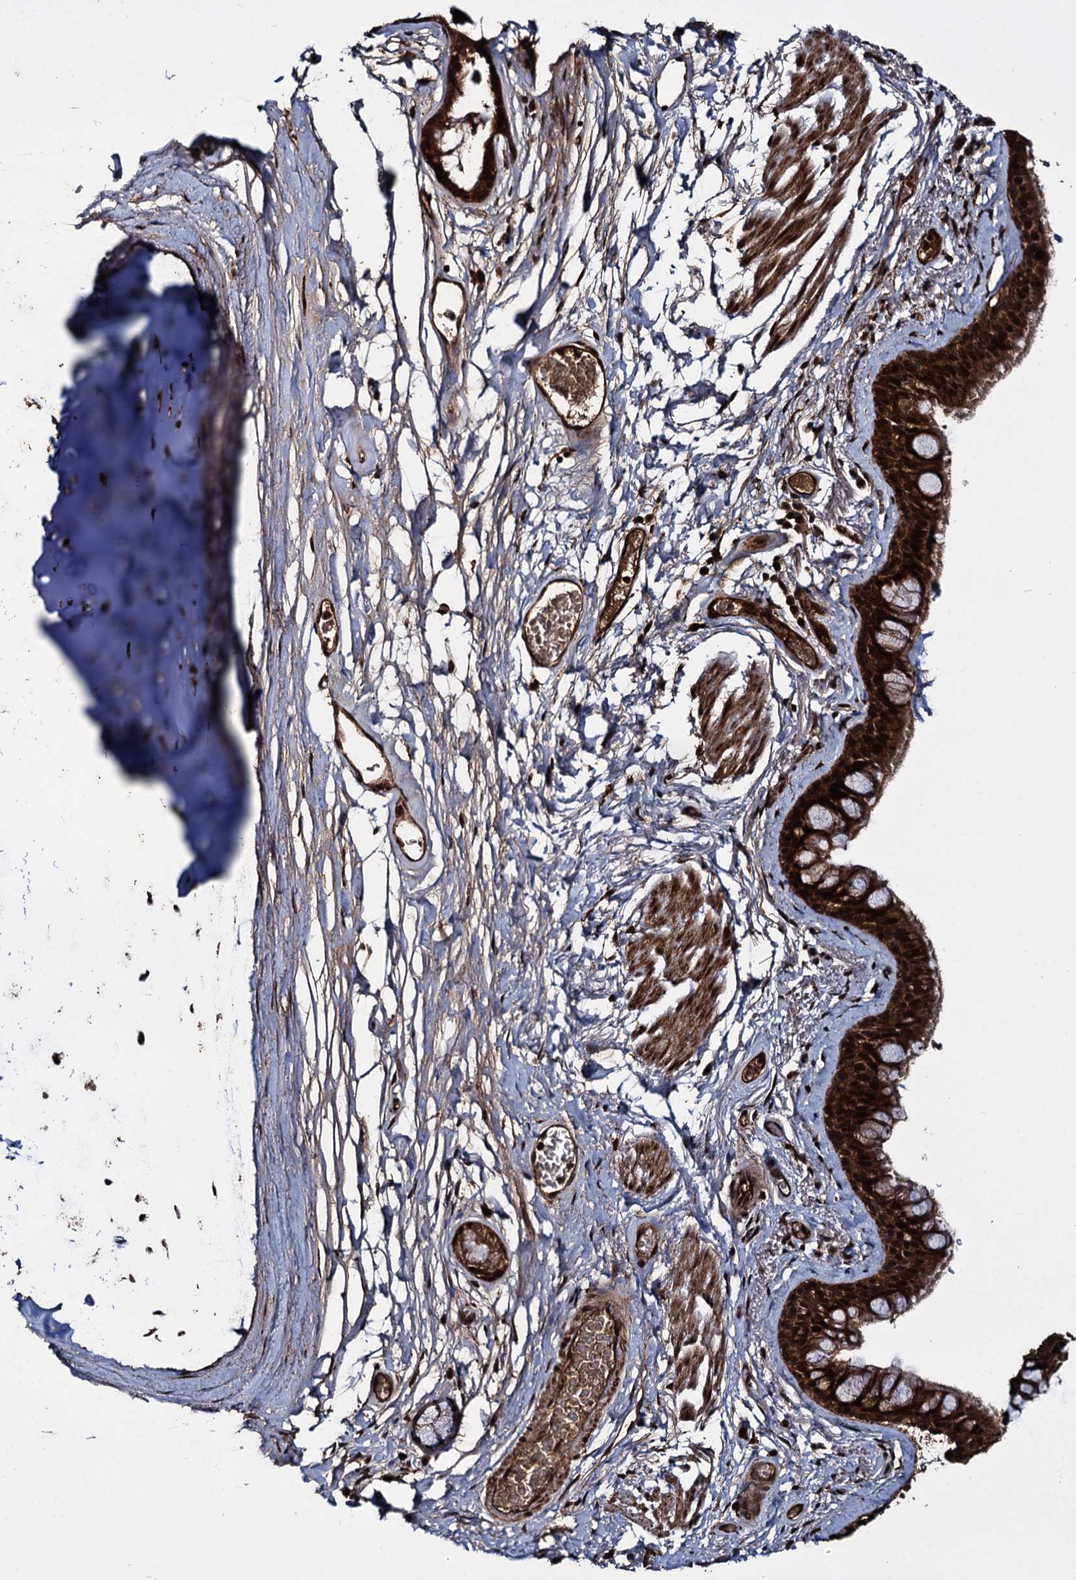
{"staining": {"intensity": "strong", "quantity": ">75%", "location": "cytoplasmic/membranous,nuclear"}, "tissue": "bronchus", "cell_type": "Respiratory epithelial cells", "image_type": "normal", "snomed": [{"axis": "morphology", "description": "Normal tissue, NOS"}, {"axis": "topography", "description": "Cartilage tissue"}], "caption": "The histopathology image demonstrates immunohistochemical staining of unremarkable bronchus. There is strong cytoplasmic/membranous,nuclear expression is identified in approximately >75% of respiratory epithelial cells.", "gene": "CEP192", "patient": {"sex": "male", "age": 63}}